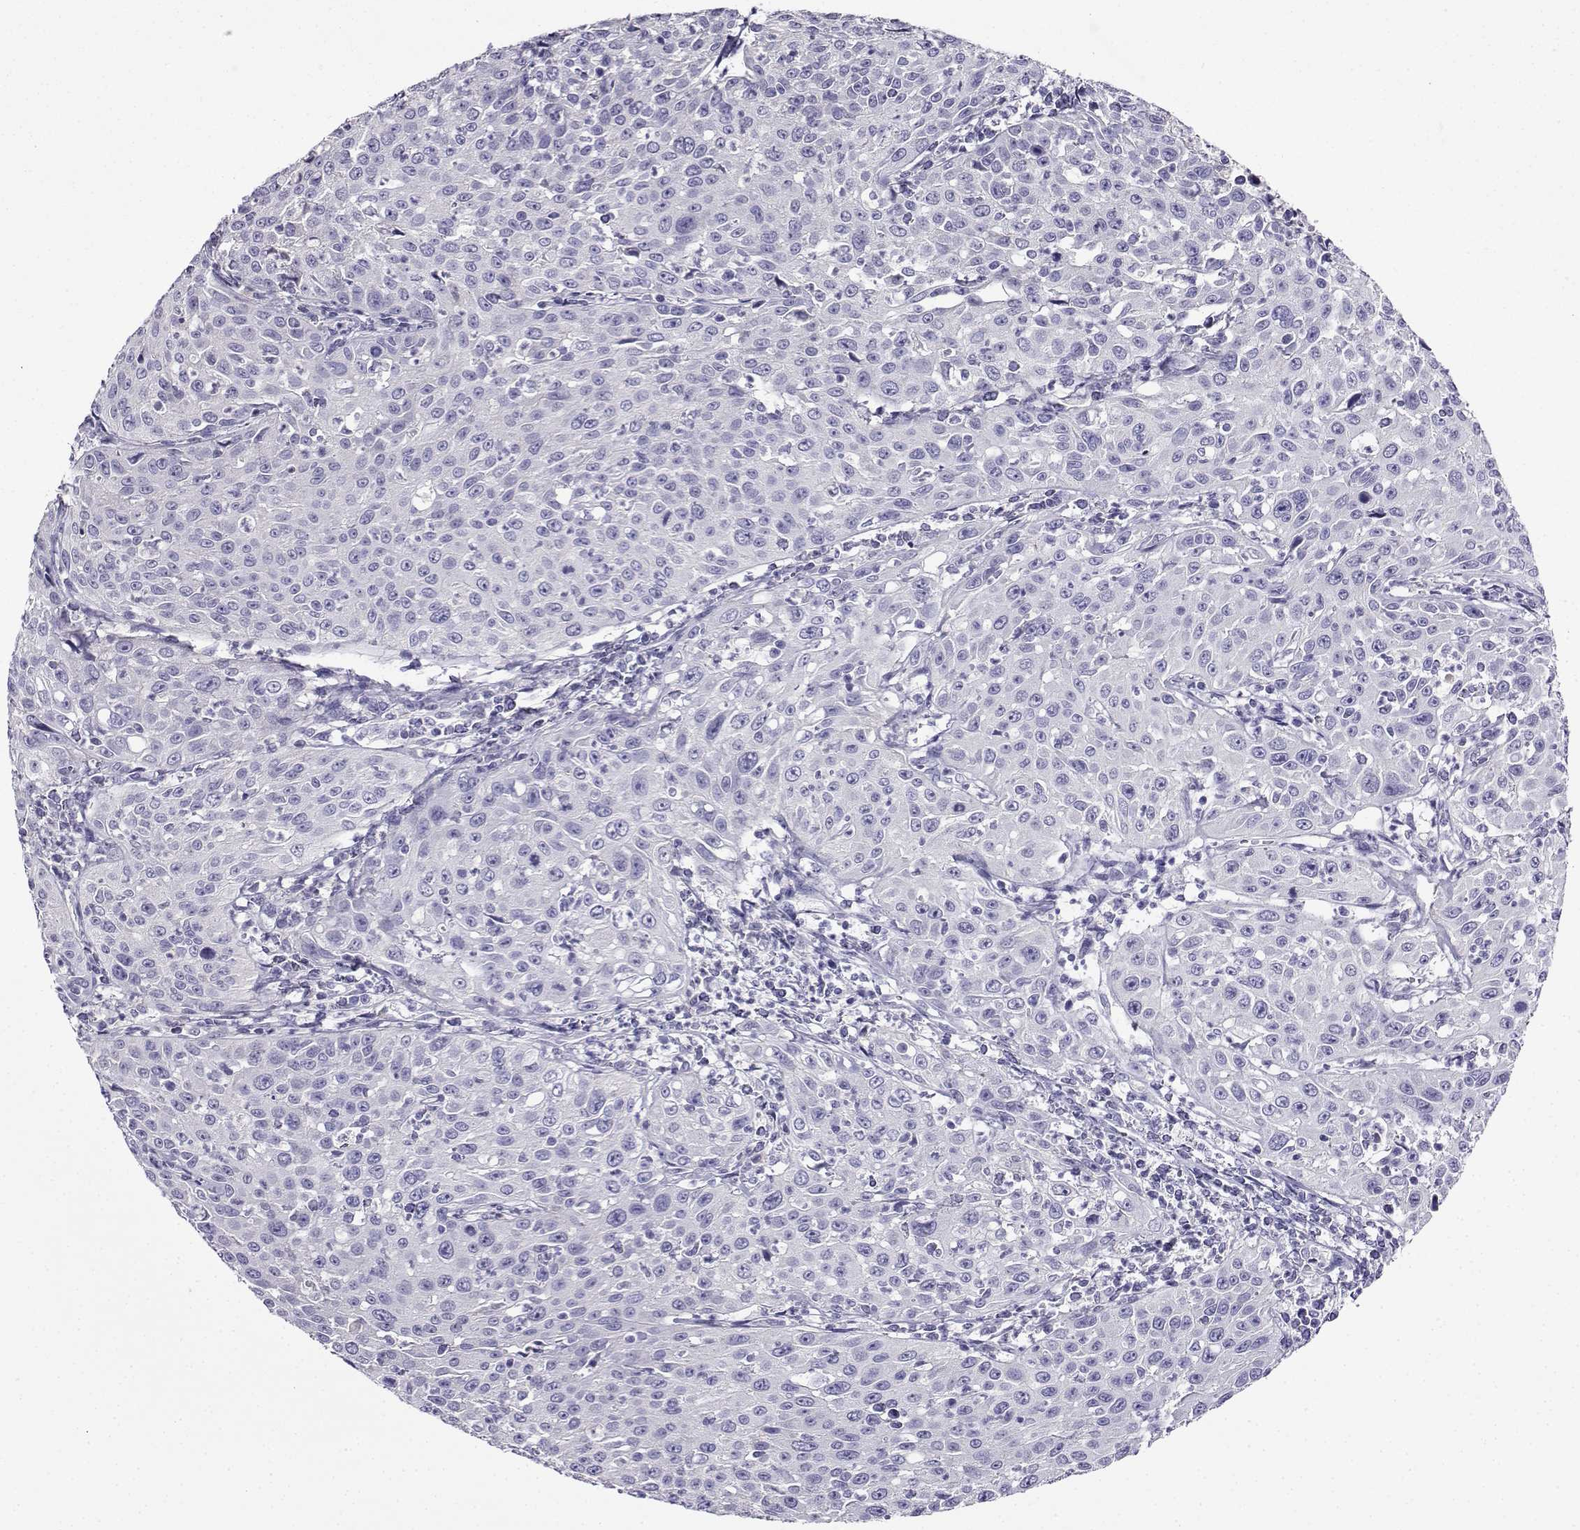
{"staining": {"intensity": "negative", "quantity": "none", "location": "none"}, "tissue": "cervical cancer", "cell_type": "Tumor cells", "image_type": "cancer", "snomed": [{"axis": "morphology", "description": "Squamous cell carcinoma, NOS"}, {"axis": "topography", "description": "Cervix"}], "caption": "IHC photomicrograph of human cervical cancer (squamous cell carcinoma) stained for a protein (brown), which displays no expression in tumor cells. (DAB IHC with hematoxylin counter stain).", "gene": "LINGO1", "patient": {"sex": "female", "age": 26}}